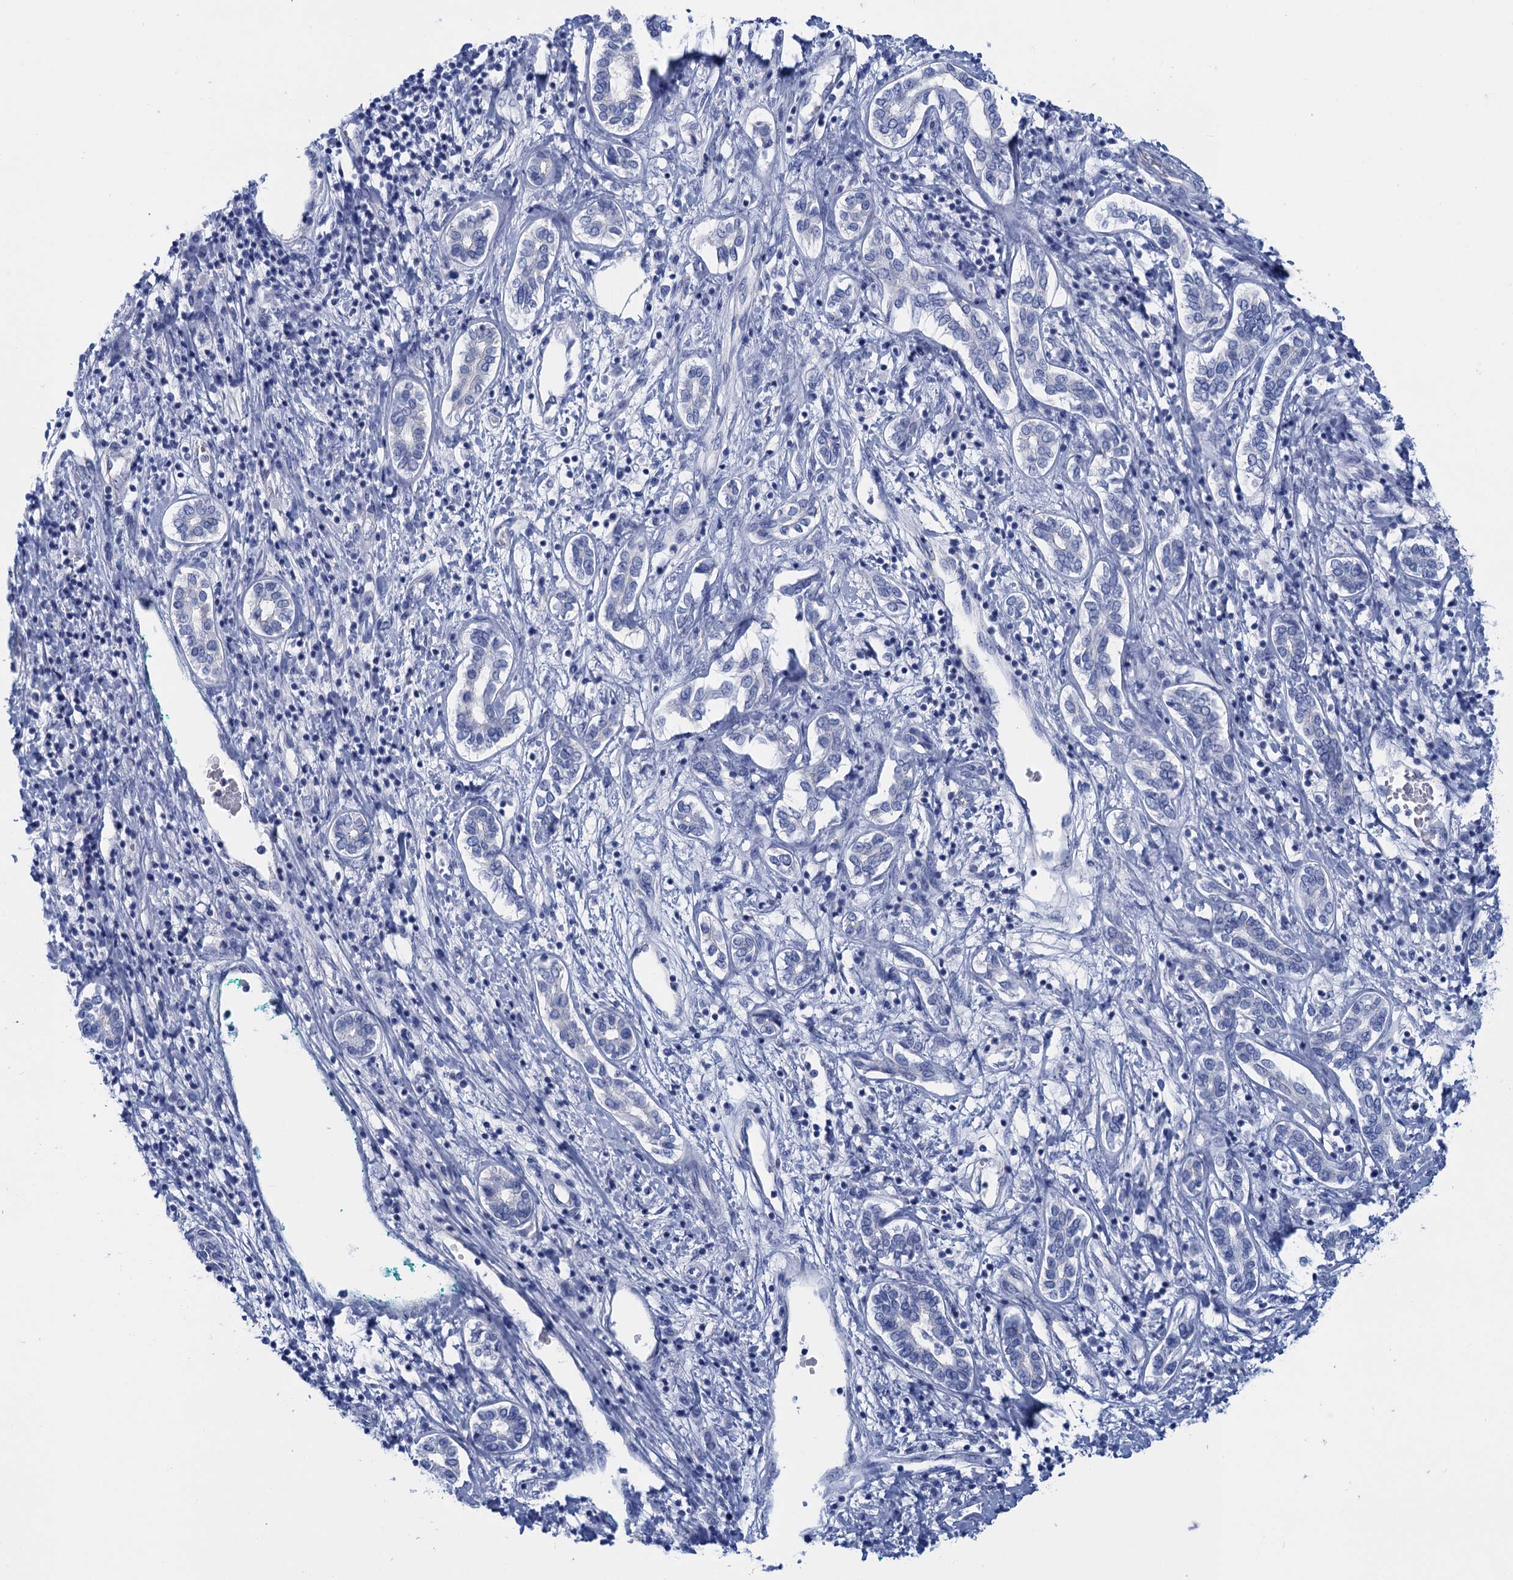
{"staining": {"intensity": "negative", "quantity": "none", "location": "none"}, "tissue": "liver cancer", "cell_type": "Tumor cells", "image_type": "cancer", "snomed": [{"axis": "morphology", "description": "Carcinoma, Hepatocellular, NOS"}, {"axis": "topography", "description": "Liver"}], "caption": "Hepatocellular carcinoma (liver) stained for a protein using immunohistochemistry shows no expression tumor cells.", "gene": "CALML5", "patient": {"sex": "male", "age": 65}}